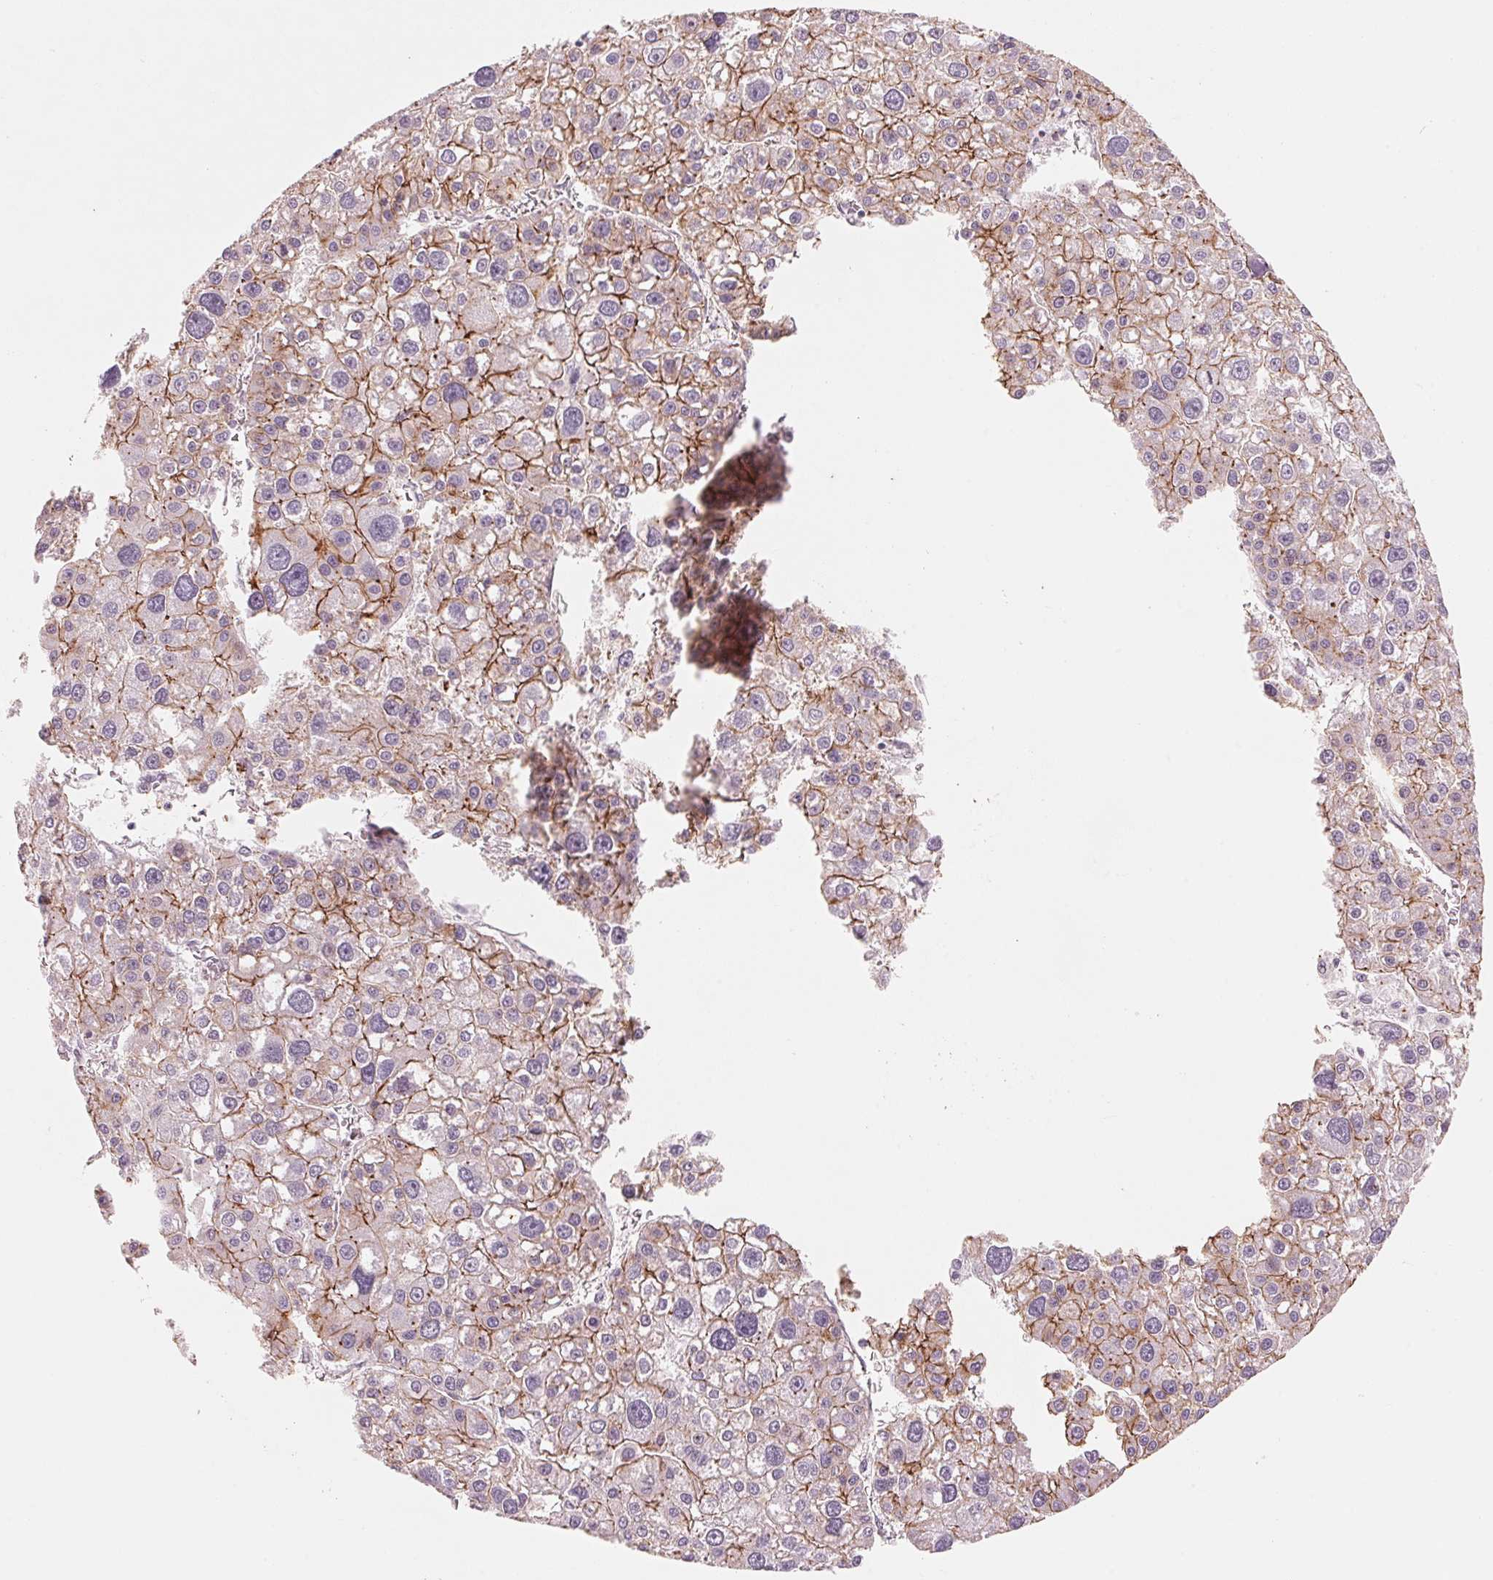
{"staining": {"intensity": "strong", "quantity": "25%-75%", "location": "cytoplasmic/membranous"}, "tissue": "liver cancer", "cell_type": "Tumor cells", "image_type": "cancer", "snomed": [{"axis": "morphology", "description": "Carcinoma, Hepatocellular, NOS"}, {"axis": "topography", "description": "Liver"}], "caption": "The photomicrograph exhibits staining of hepatocellular carcinoma (liver), revealing strong cytoplasmic/membranous protein positivity (brown color) within tumor cells.", "gene": "SLC17A4", "patient": {"sex": "male", "age": 73}}